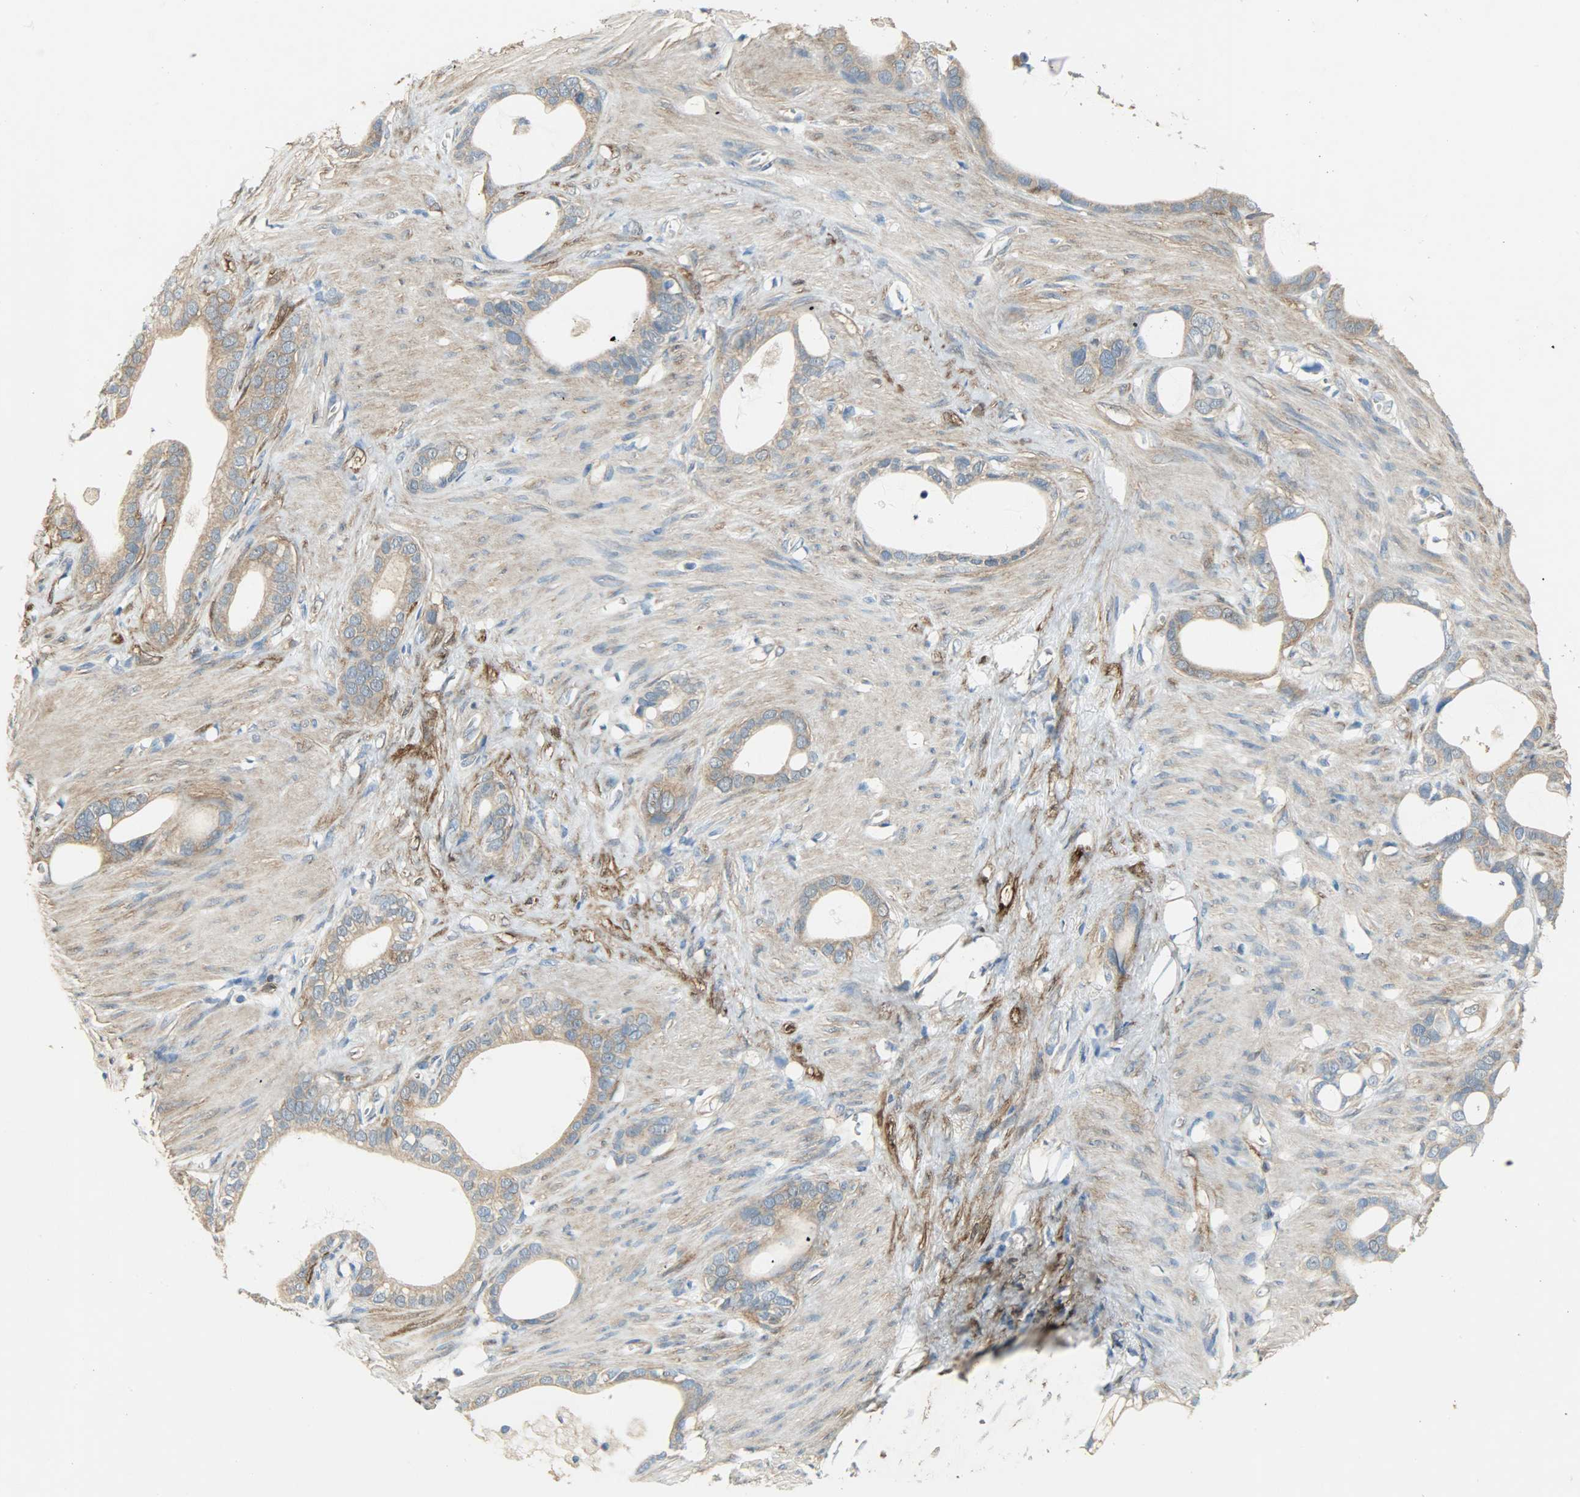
{"staining": {"intensity": "moderate", "quantity": ">75%", "location": "cytoplasmic/membranous"}, "tissue": "stomach cancer", "cell_type": "Tumor cells", "image_type": "cancer", "snomed": [{"axis": "morphology", "description": "Adenocarcinoma, NOS"}, {"axis": "topography", "description": "Stomach"}], "caption": "High-magnification brightfield microscopy of adenocarcinoma (stomach) stained with DAB (3,3'-diaminobenzidine) (brown) and counterstained with hematoxylin (blue). tumor cells exhibit moderate cytoplasmic/membranous staining is identified in approximately>75% of cells.", "gene": "C1orf198", "patient": {"sex": "female", "age": 75}}